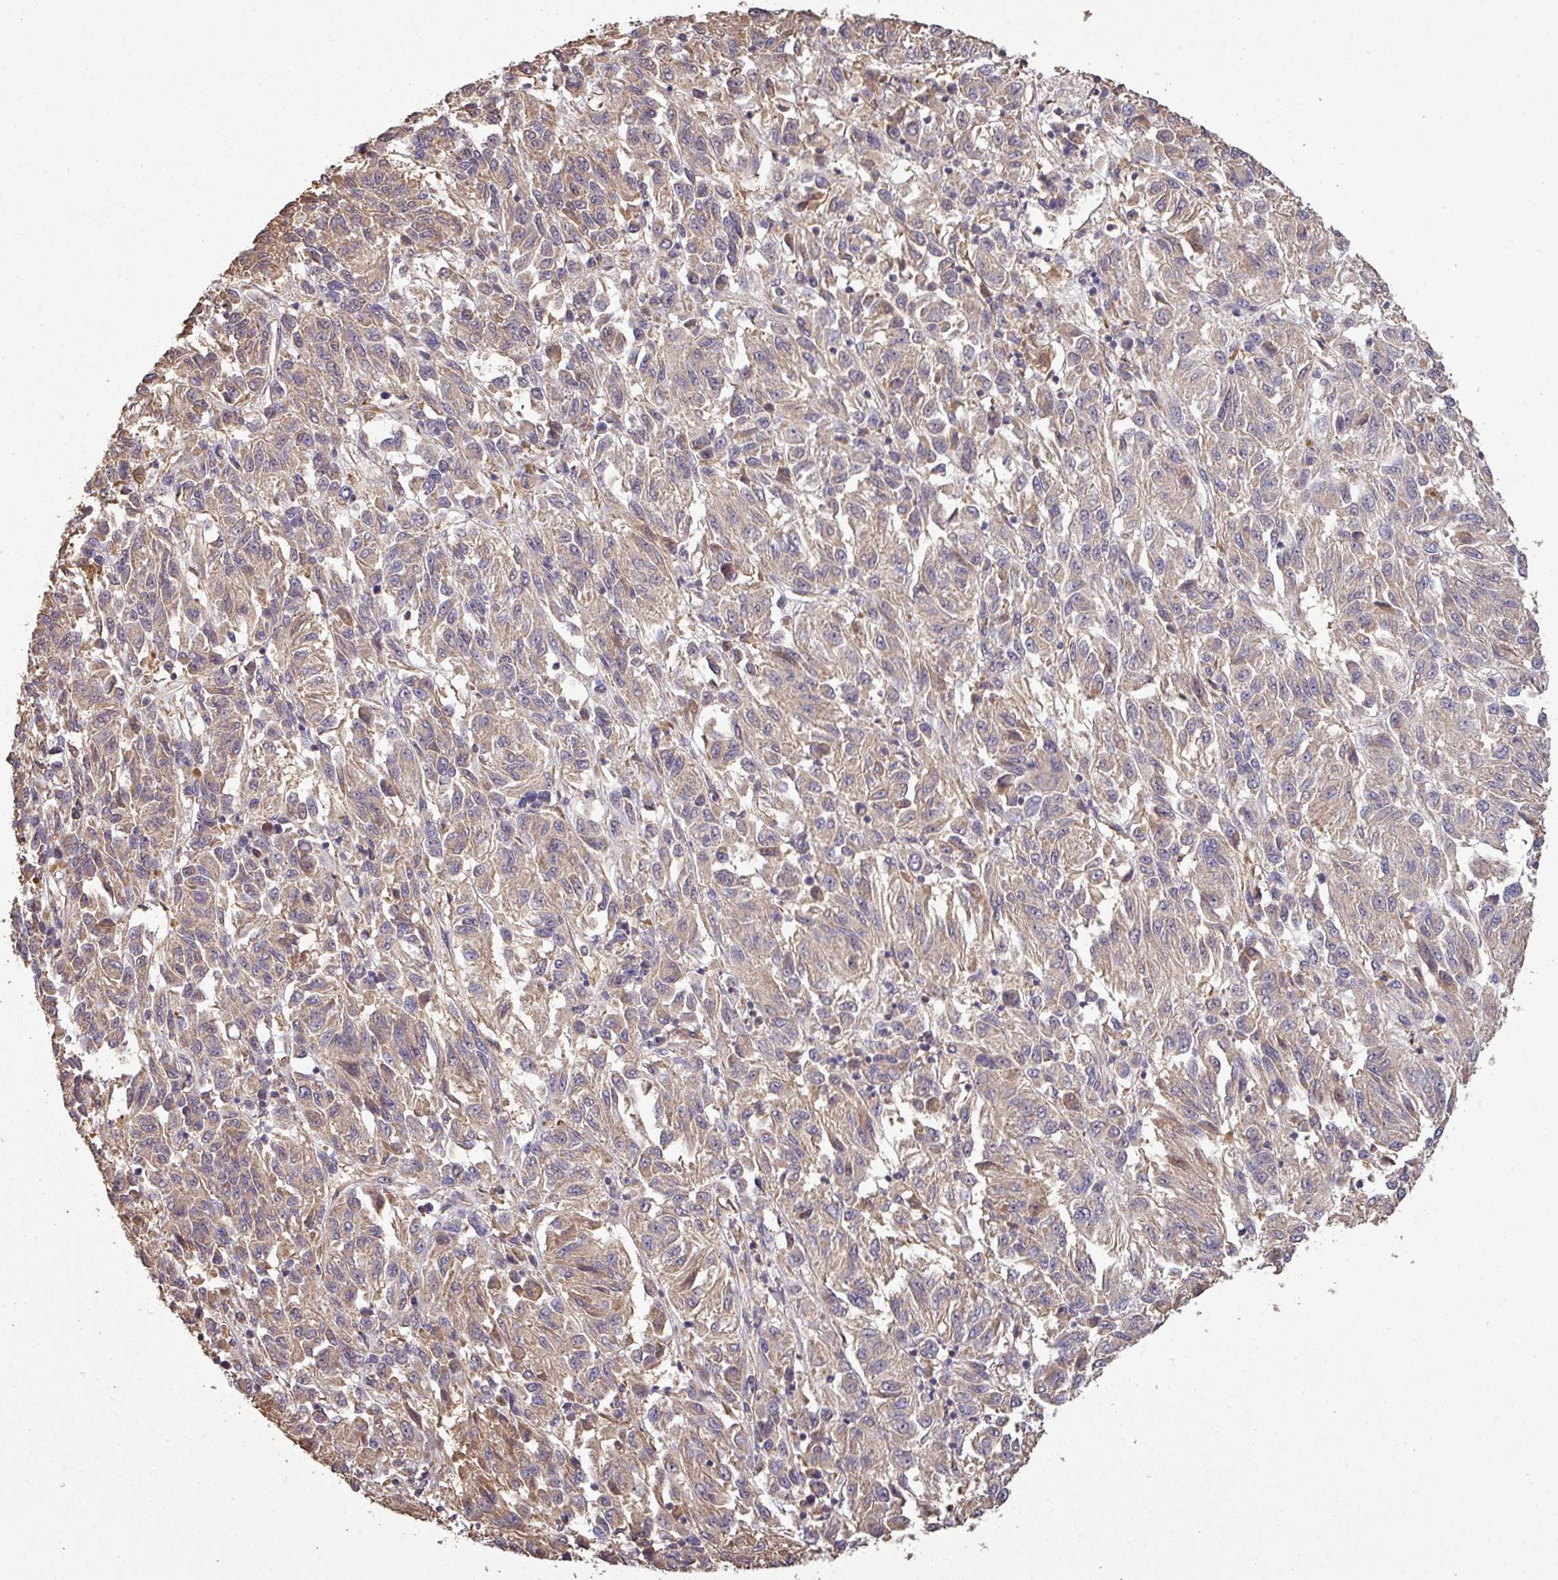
{"staining": {"intensity": "weak", "quantity": ">75%", "location": "cytoplasmic/membranous"}, "tissue": "melanoma", "cell_type": "Tumor cells", "image_type": "cancer", "snomed": [{"axis": "morphology", "description": "Malignant melanoma, Metastatic site"}, {"axis": "topography", "description": "Lung"}], "caption": "A brown stain labels weak cytoplasmic/membranous positivity of a protein in malignant melanoma (metastatic site) tumor cells.", "gene": "ISLR", "patient": {"sex": "male", "age": 64}}